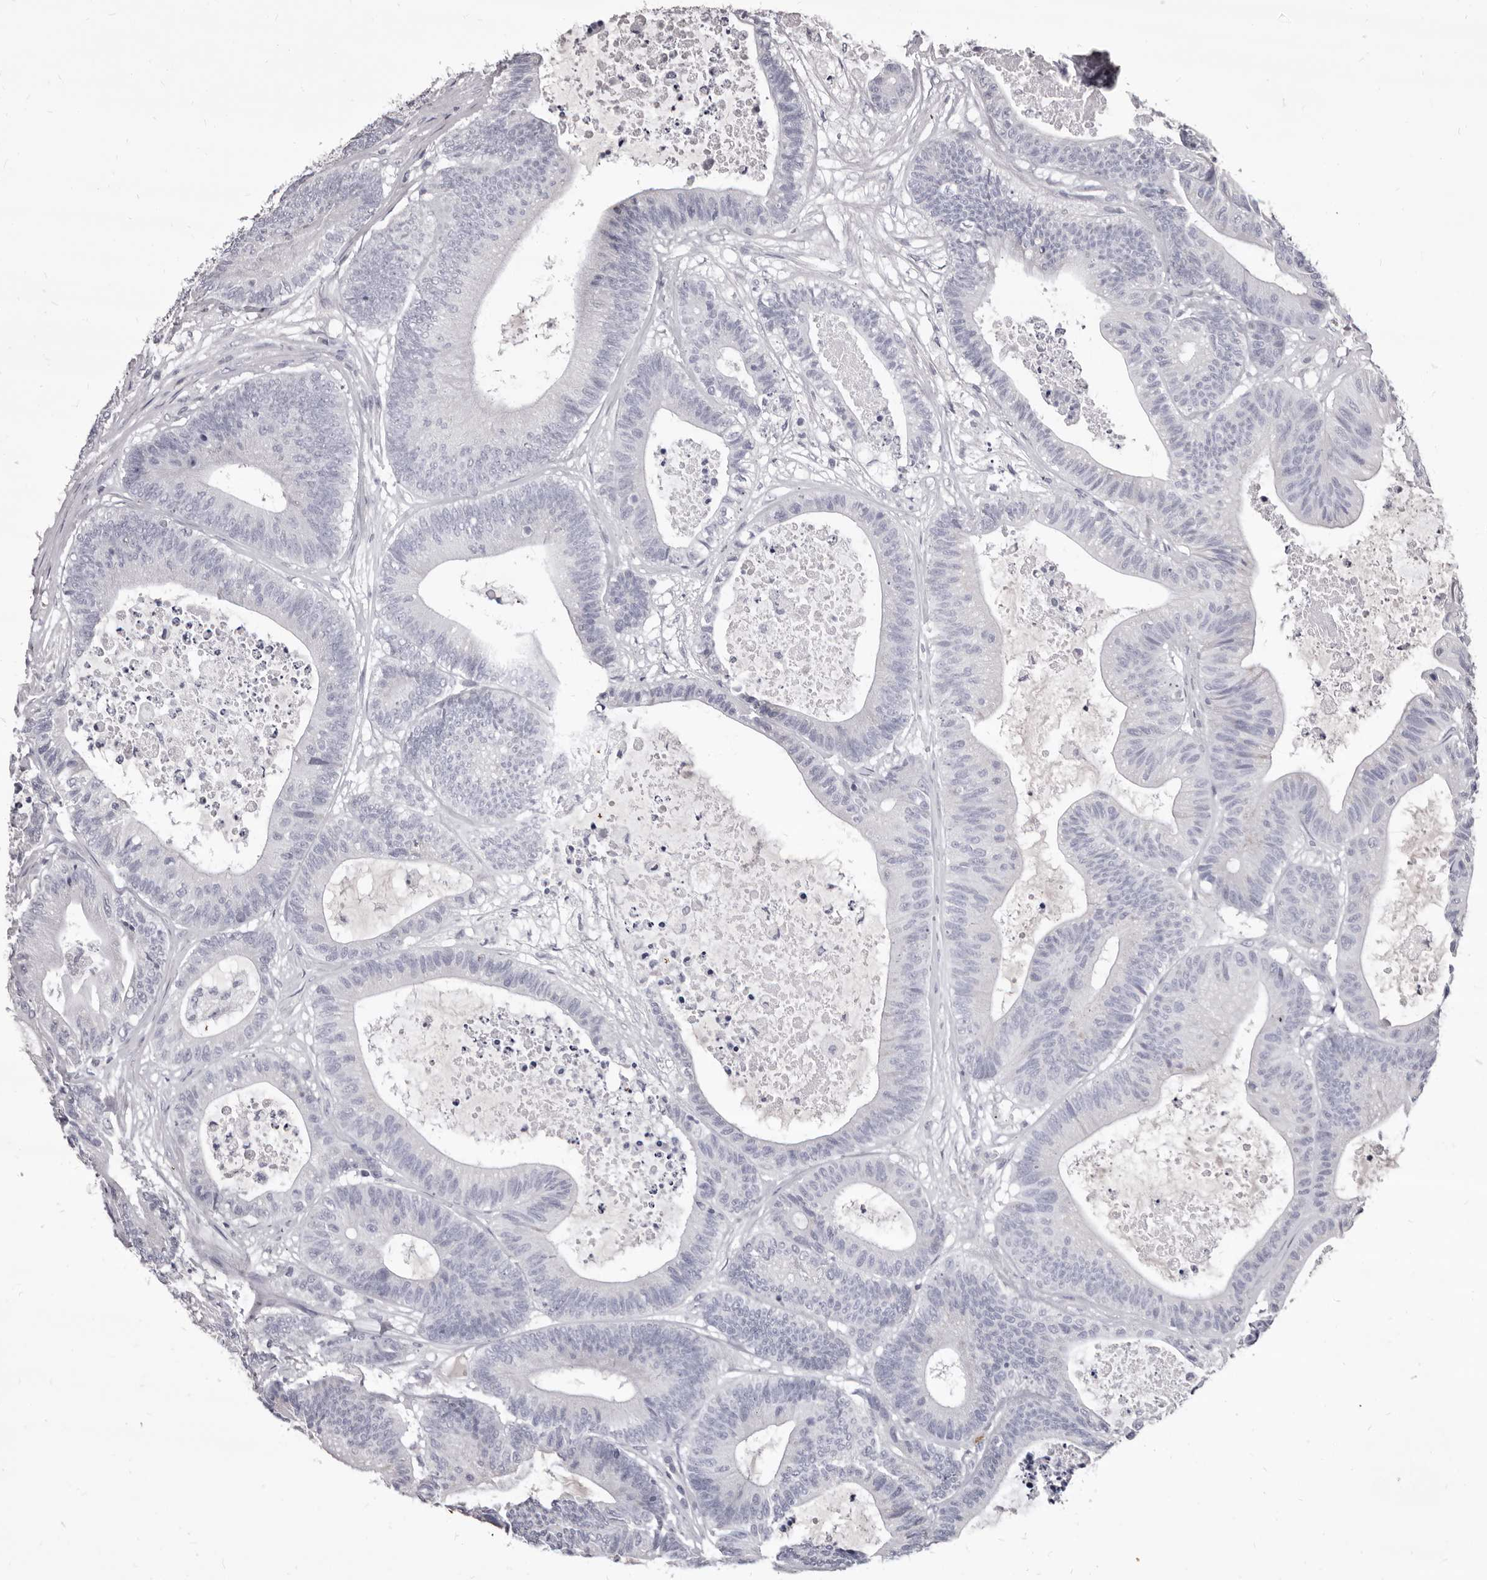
{"staining": {"intensity": "negative", "quantity": "none", "location": "none"}, "tissue": "colorectal cancer", "cell_type": "Tumor cells", "image_type": "cancer", "snomed": [{"axis": "morphology", "description": "Adenocarcinoma, NOS"}, {"axis": "topography", "description": "Colon"}], "caption": "This histopathology image is of adenocarcinoma (colorectal) stained with IHC to label a protein in brown with the nuclei are counter-stained blue. There is no expression in tumor cells. The staining is performed using DAB (3,3'-diaminobenzidine) brown chromogen with nuclei counter-stained in using hematoxylin.", "gene": "GZMH", "patient": {"sex": "female", "age": 84}}